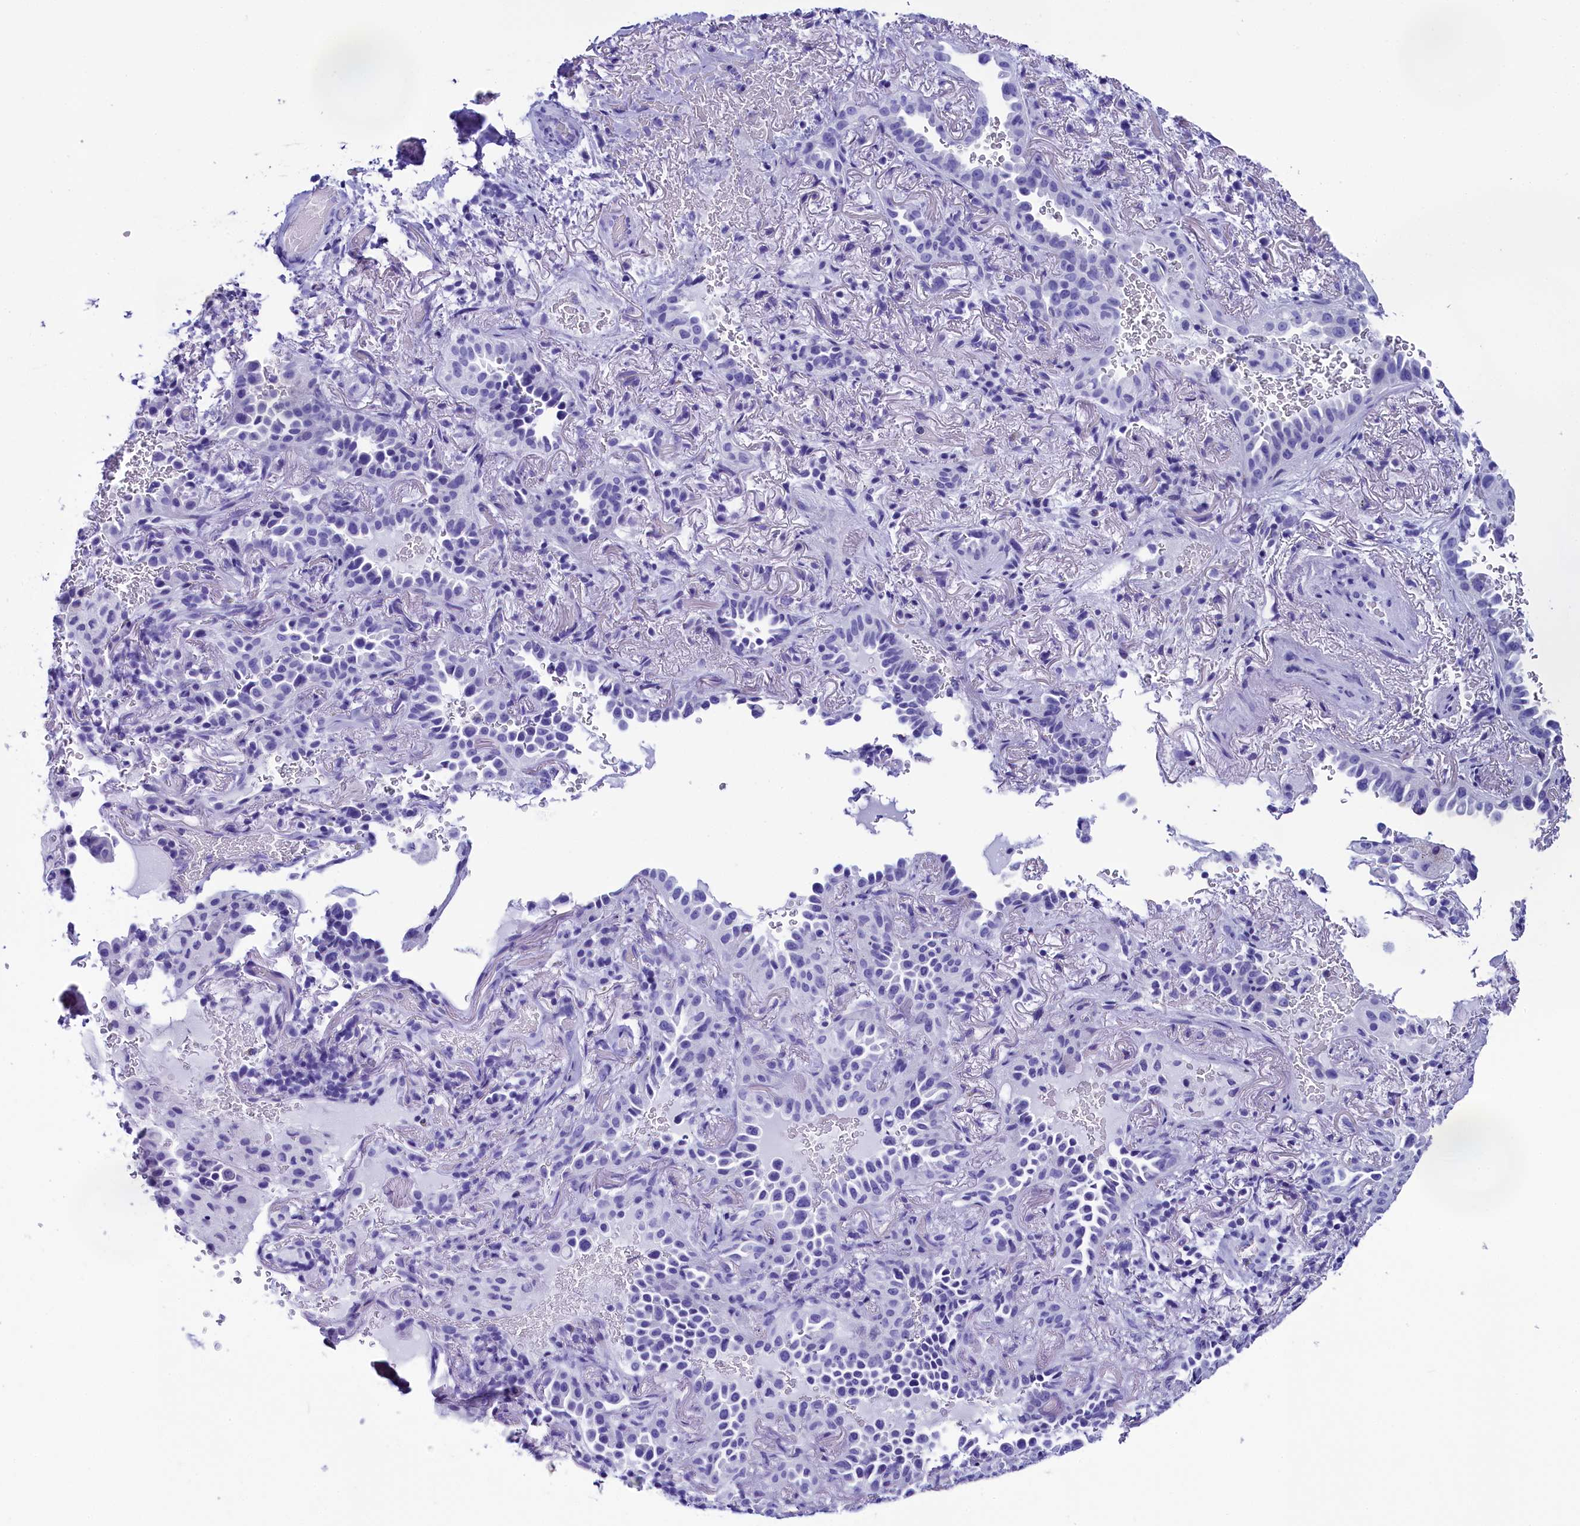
{"staining": {"intensity": "negative", "quantity": "none", "location": "none"}, "tissue": "lung cancer", "cell_type": "Tumor cells", "image_type": "cancer", "snomed": [{"axis": "morphology", "description": "Adenocarcinoma, NOS"}, {"axis": "topography", "description": "Lung"}], "caption": "An immunohistochemistry image of lung cancer is shown. There is no staining in tumor cells of lung cancer. (Immunohistochemistry, brightfield microscopy, high magnification).", "gene": "AP3B2", "patient": {"sex": "female", "age": 69}}